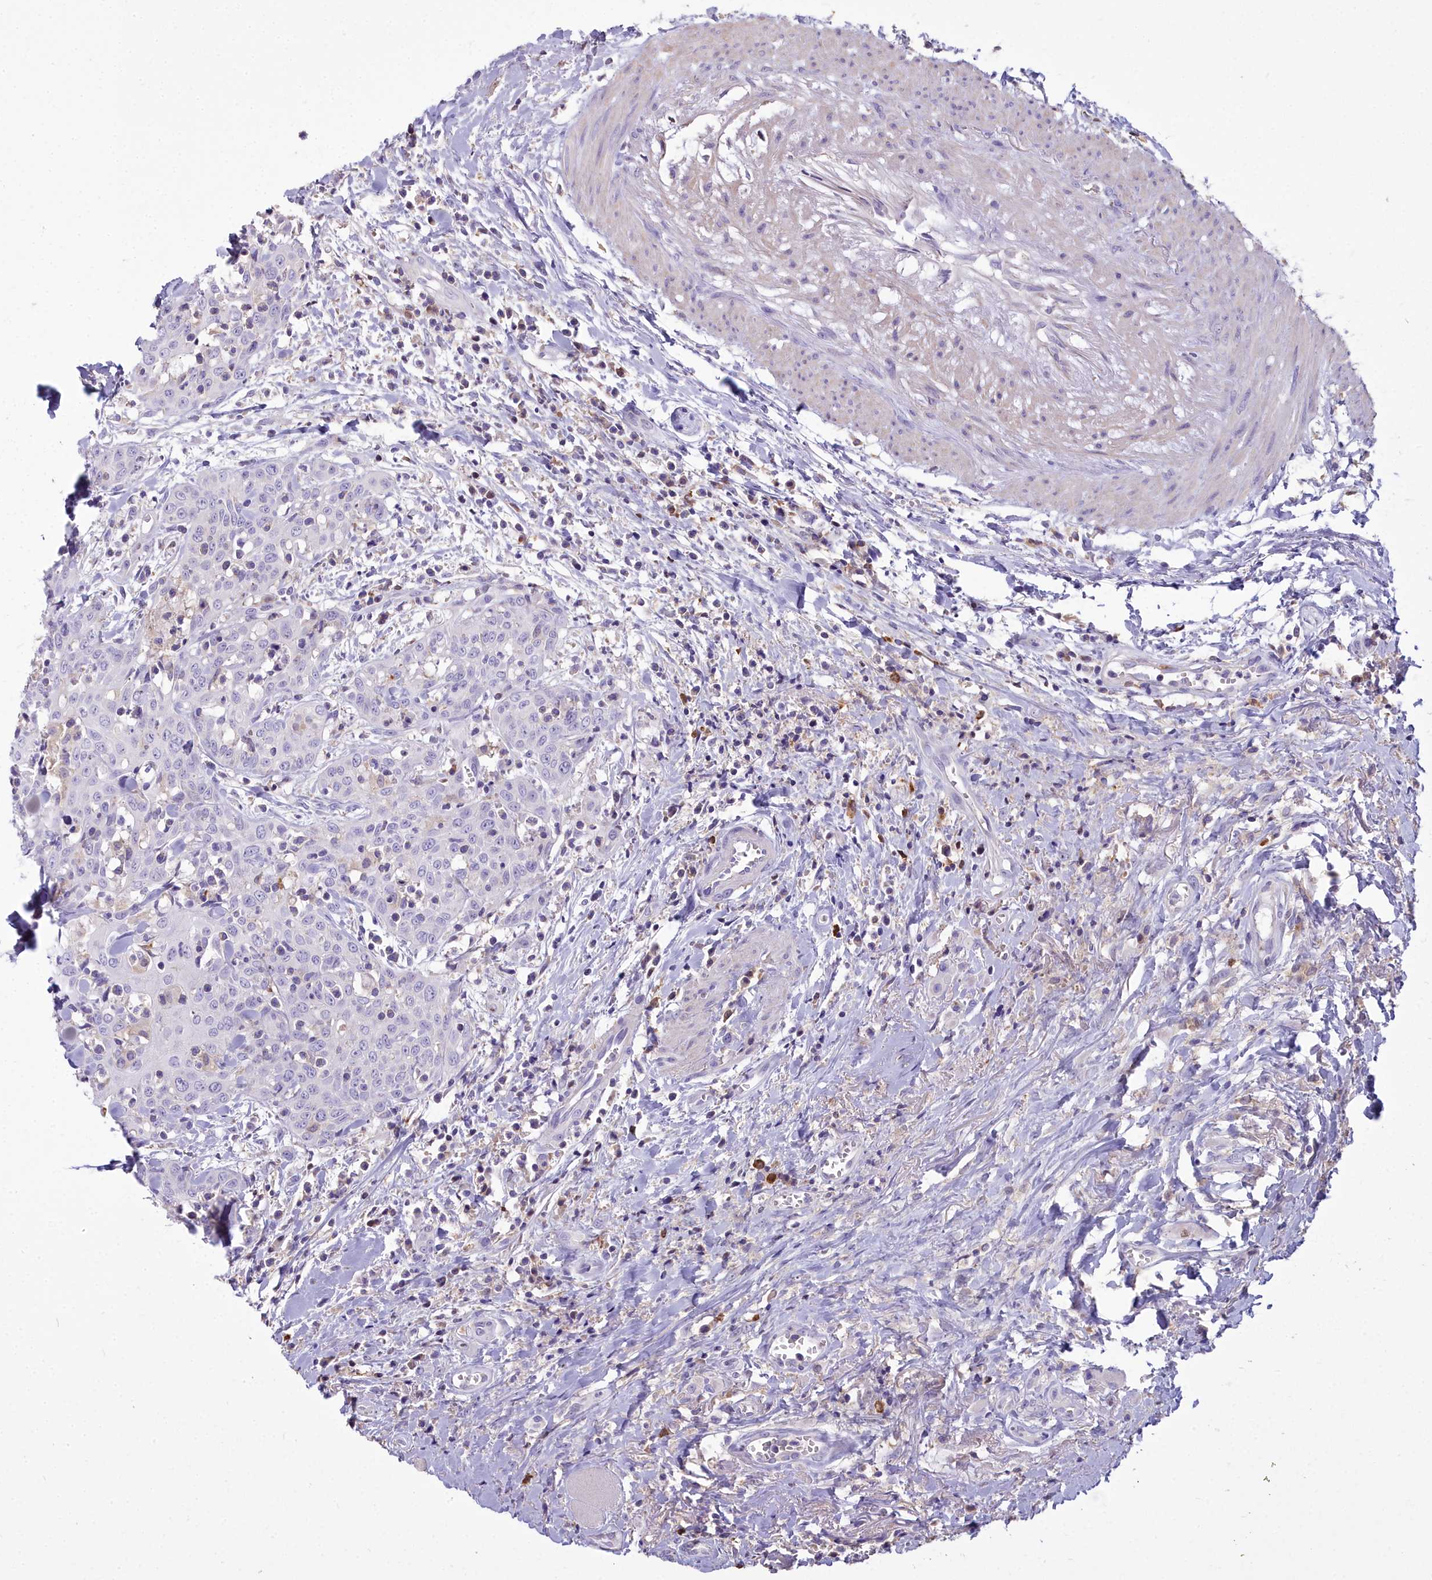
{"staining": {"intensity": "negative", "quantity": "none", "location": "none"}, "tissue": "head and neck cancer", "cell_type": "Tumor cells", "image_type": "cancer", "snomed": [{"axis": "morphology", "description": "Squamous cell carcinoma, NOS"}, {"axis": "topography", "description": "Head-Neck"}], "caption": "Head and neck squamous cell carcinoma was stained to show a protein in brown. There is no significant staining in tumor cells.", "gene": "BLNK", "patient": {"sex": "female", "age": 70}}